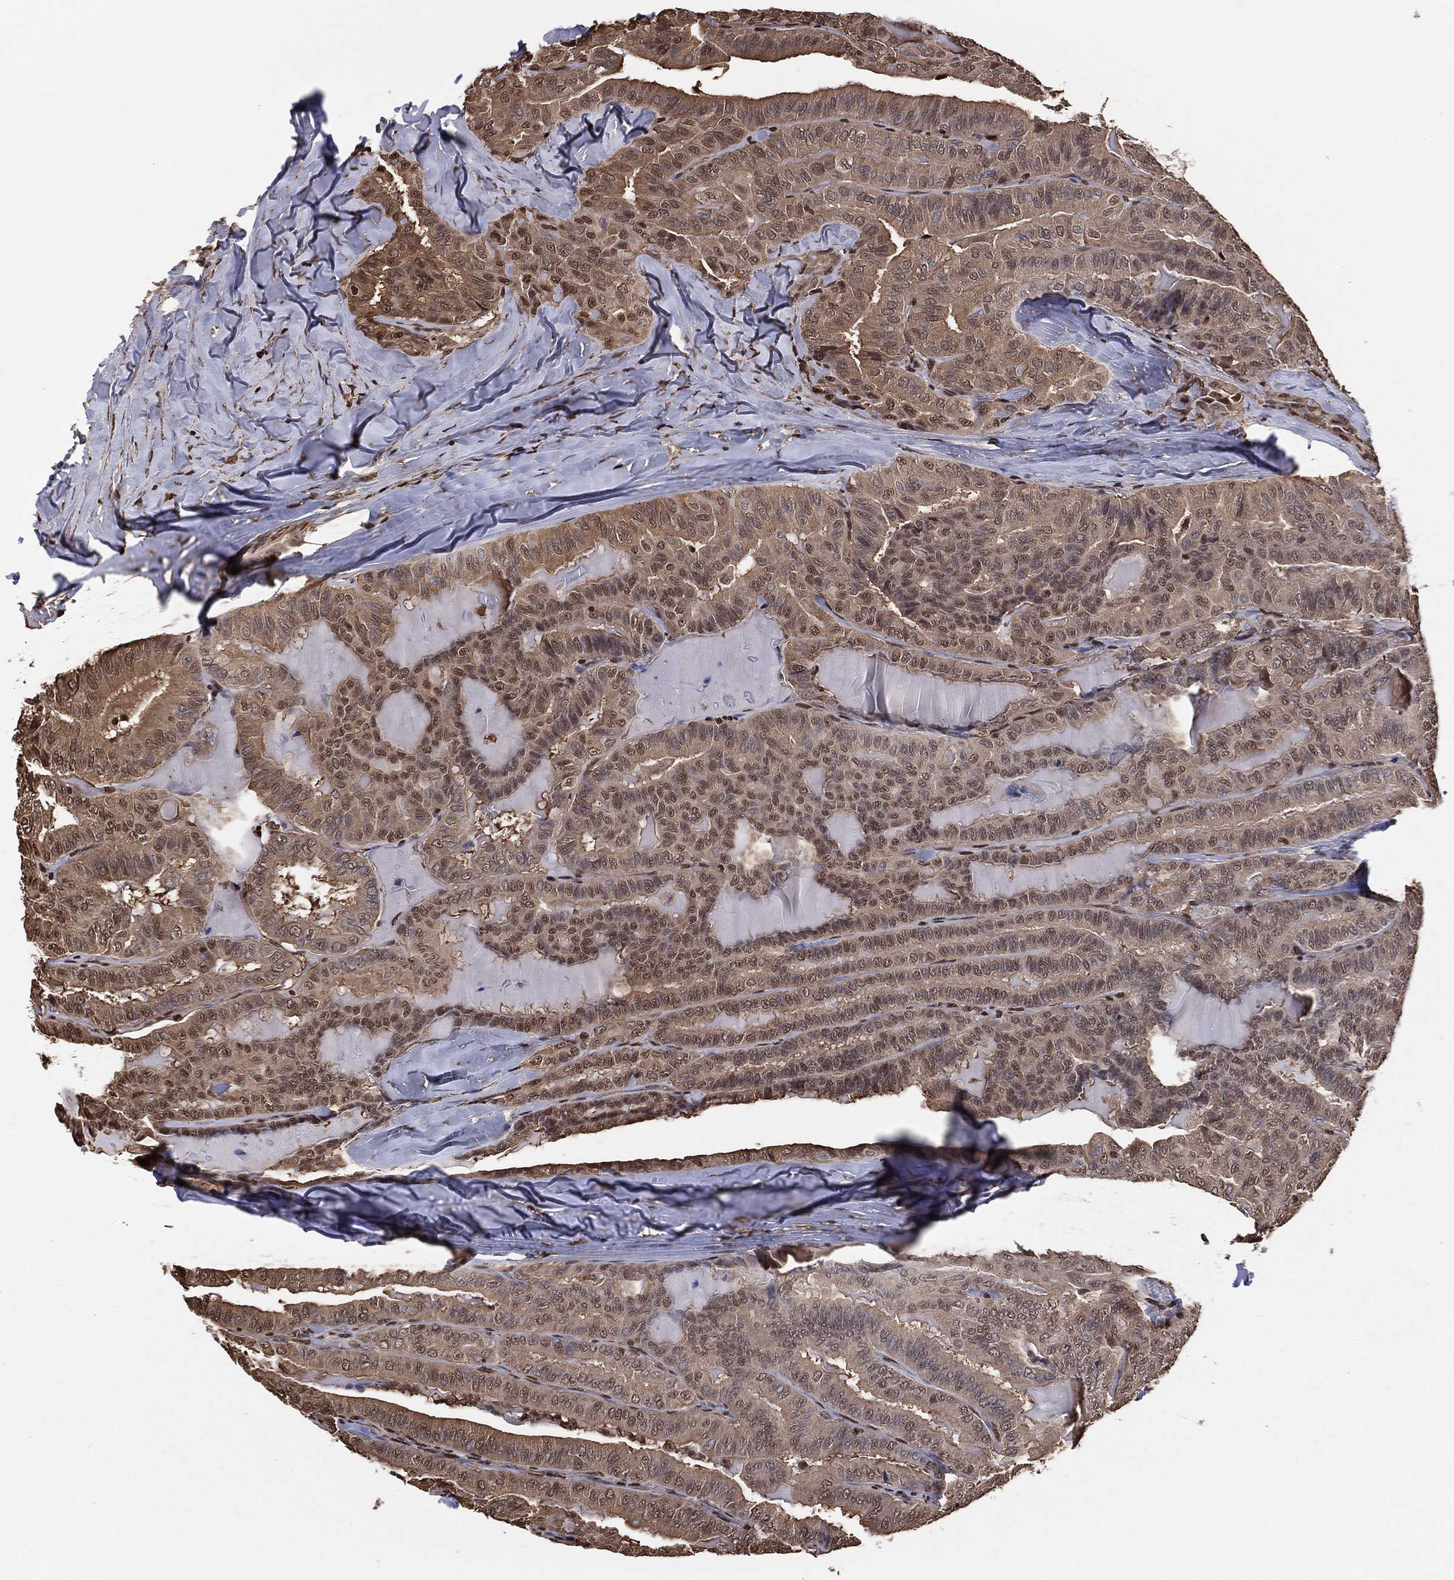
{"staining": {"intensity": "moderate", "quantity": "25%-75%", "location": "cytoplasmic/membranous,nuclear"}, "tissue": "thyroid cancer", "cell_type": "Tumor cells", "image_type": "cancer", "snomed": [{"axis": "morphology", "description": "Papillary adenocarcinoma, NOS"}, {"axis": "topography", "description": "Thyroid gland"}], "caption": "Protein analysis of papillary adenocarcinoma (thyroid) tissue exhibits moderate cytoplasmic/membranous and nuclear expression in approximately 25%-75% of tumor cells.", "gene": "GAPDH", "patient": {"sex": "female", "age": 68}}